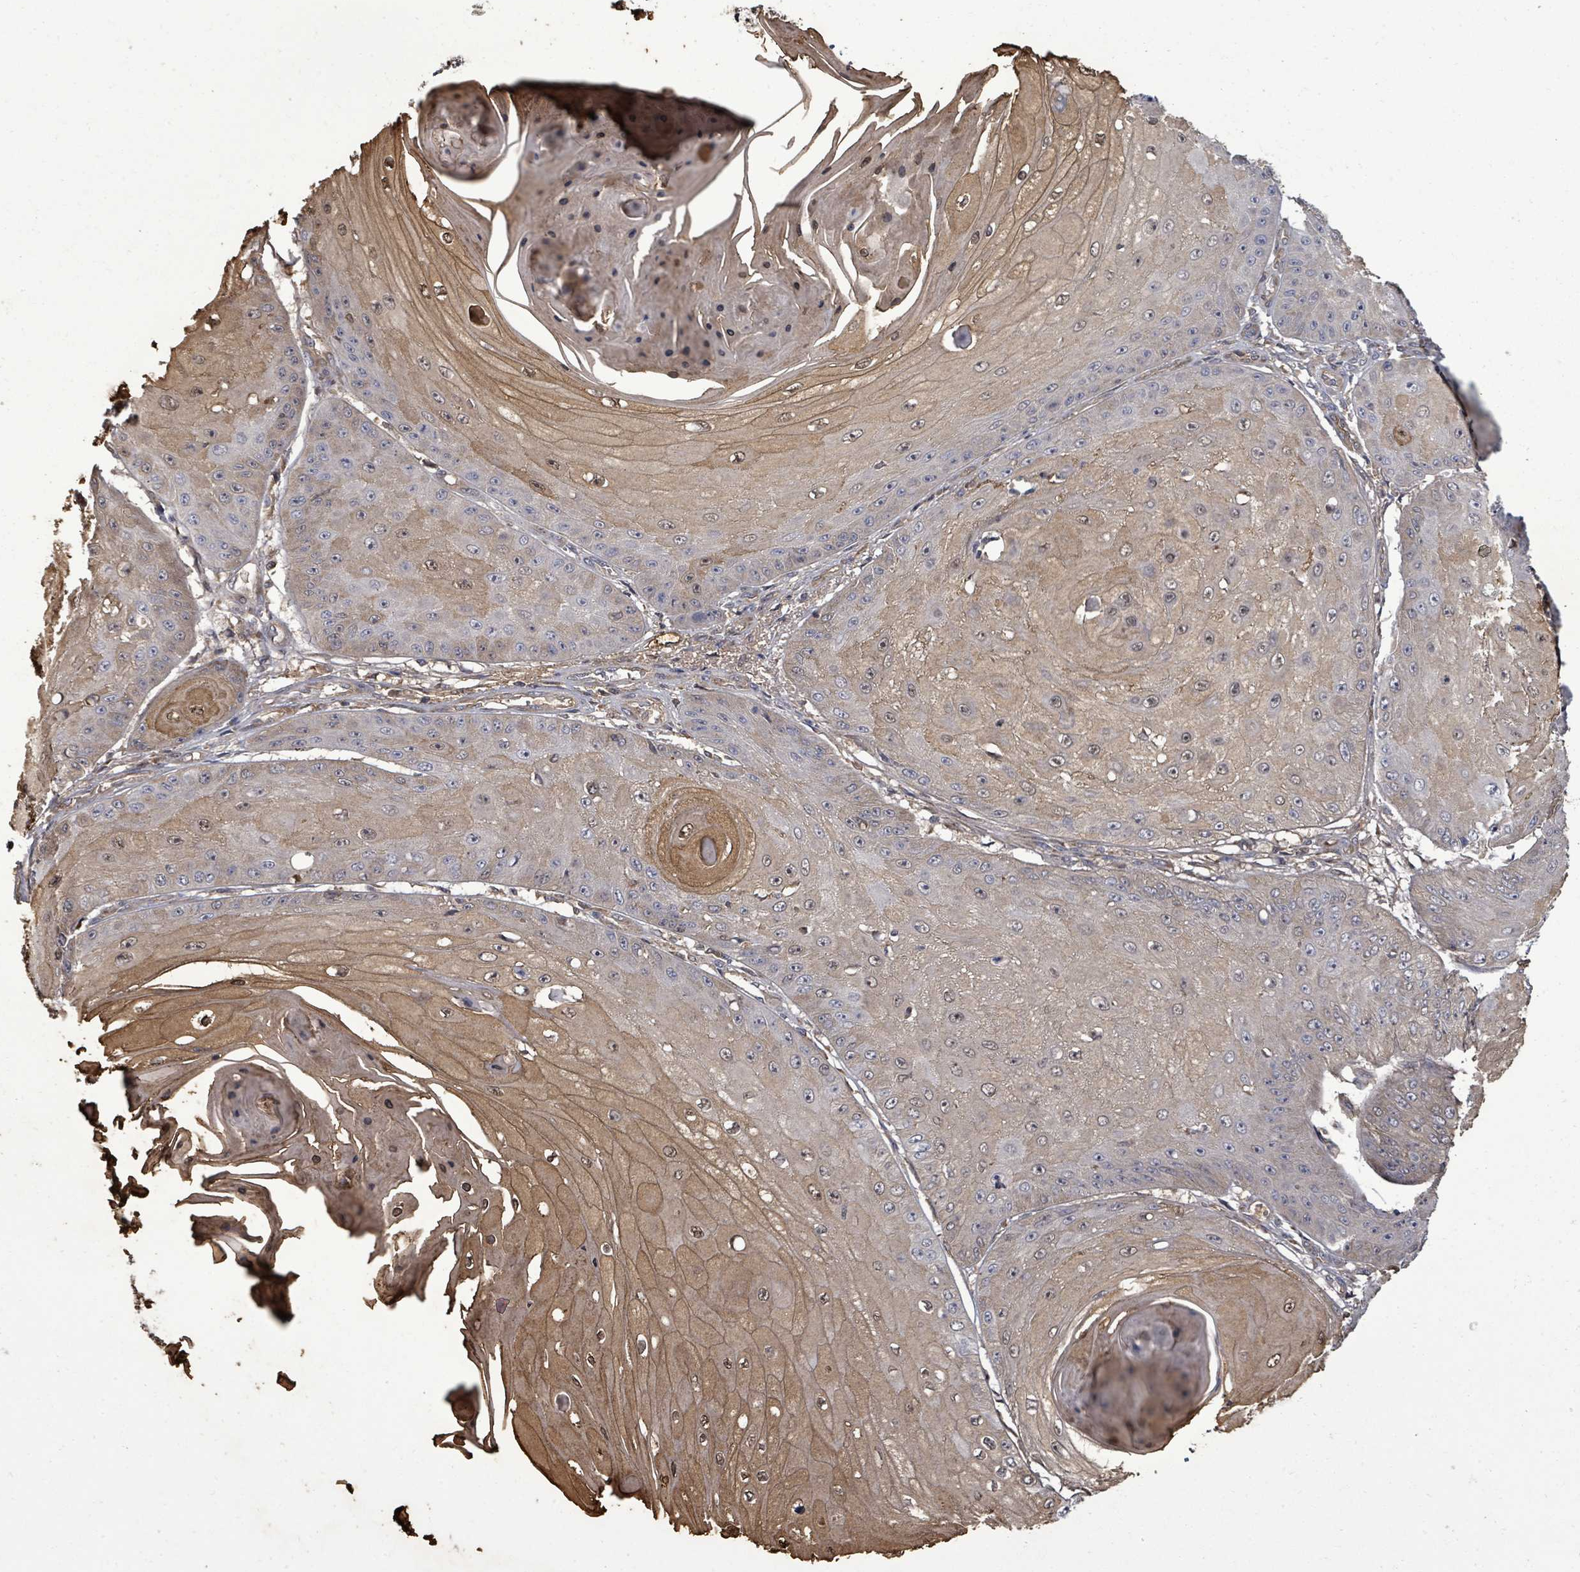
{"staining": {"intensity": "weak", "quantity": "25%-75%", "location": "cytoplasmic/membranous,nuclear"}, "tissue": "skin cancer", "cell_type": "Tumor cells", "image_type": "cancer", "snomed": [{"axis": "morphology", "description": "Squamous cell carcinoma, NOS"}, {"axis": "topography", "description": "Skin"}], "caption": "Approximately 25%-75% of tumor cells in human skin squamous cell carcinoma reveal weak cytoplasmic/membranous and nuclear protein positivity as visualized by brown immunohistochemical staining.", "gene": "KRTAP27-1", "patient": {"sex": "male", "age": 70}}